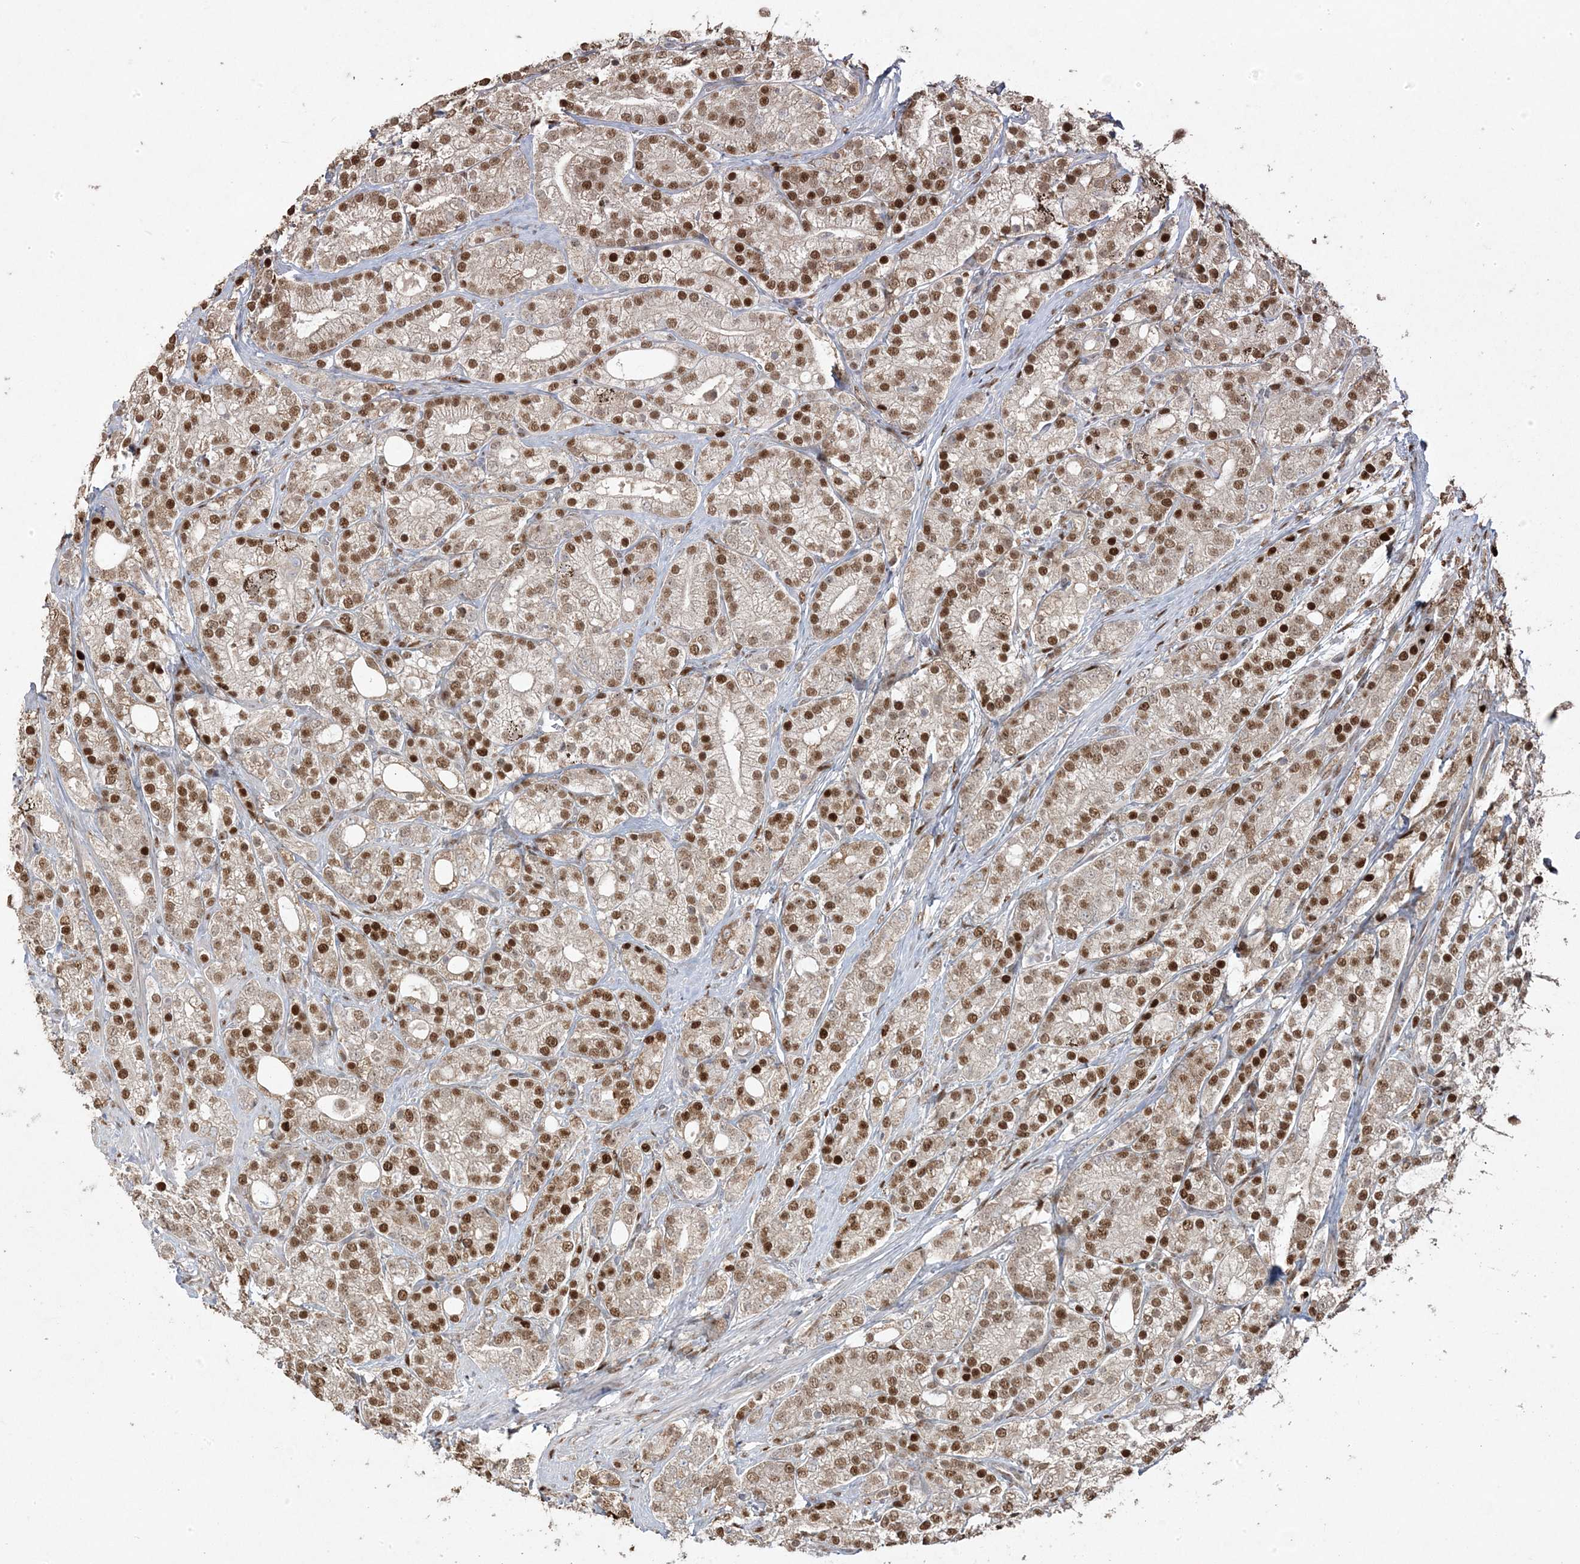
{"staining": {"intensity": "strong", "quantity": ">75%", "location": "nuclear"}, "tissue": "prostate cancer", "cell_type": "Tumor cells", "image_type": "cancer", "snomed": [{"axis": "morphology", "description": "Adenocarcinoma, High grade"}, {"axis": "topography", "description": "Prostate"}], "caption": "Strong nuclear positivity for a protein is seen in approximately >75% of tumor cells of high-grade adenocarcinoma (prostate) using IHC.", "gene": "PPOX", "patient": {"sex": "male", "age": 57}}